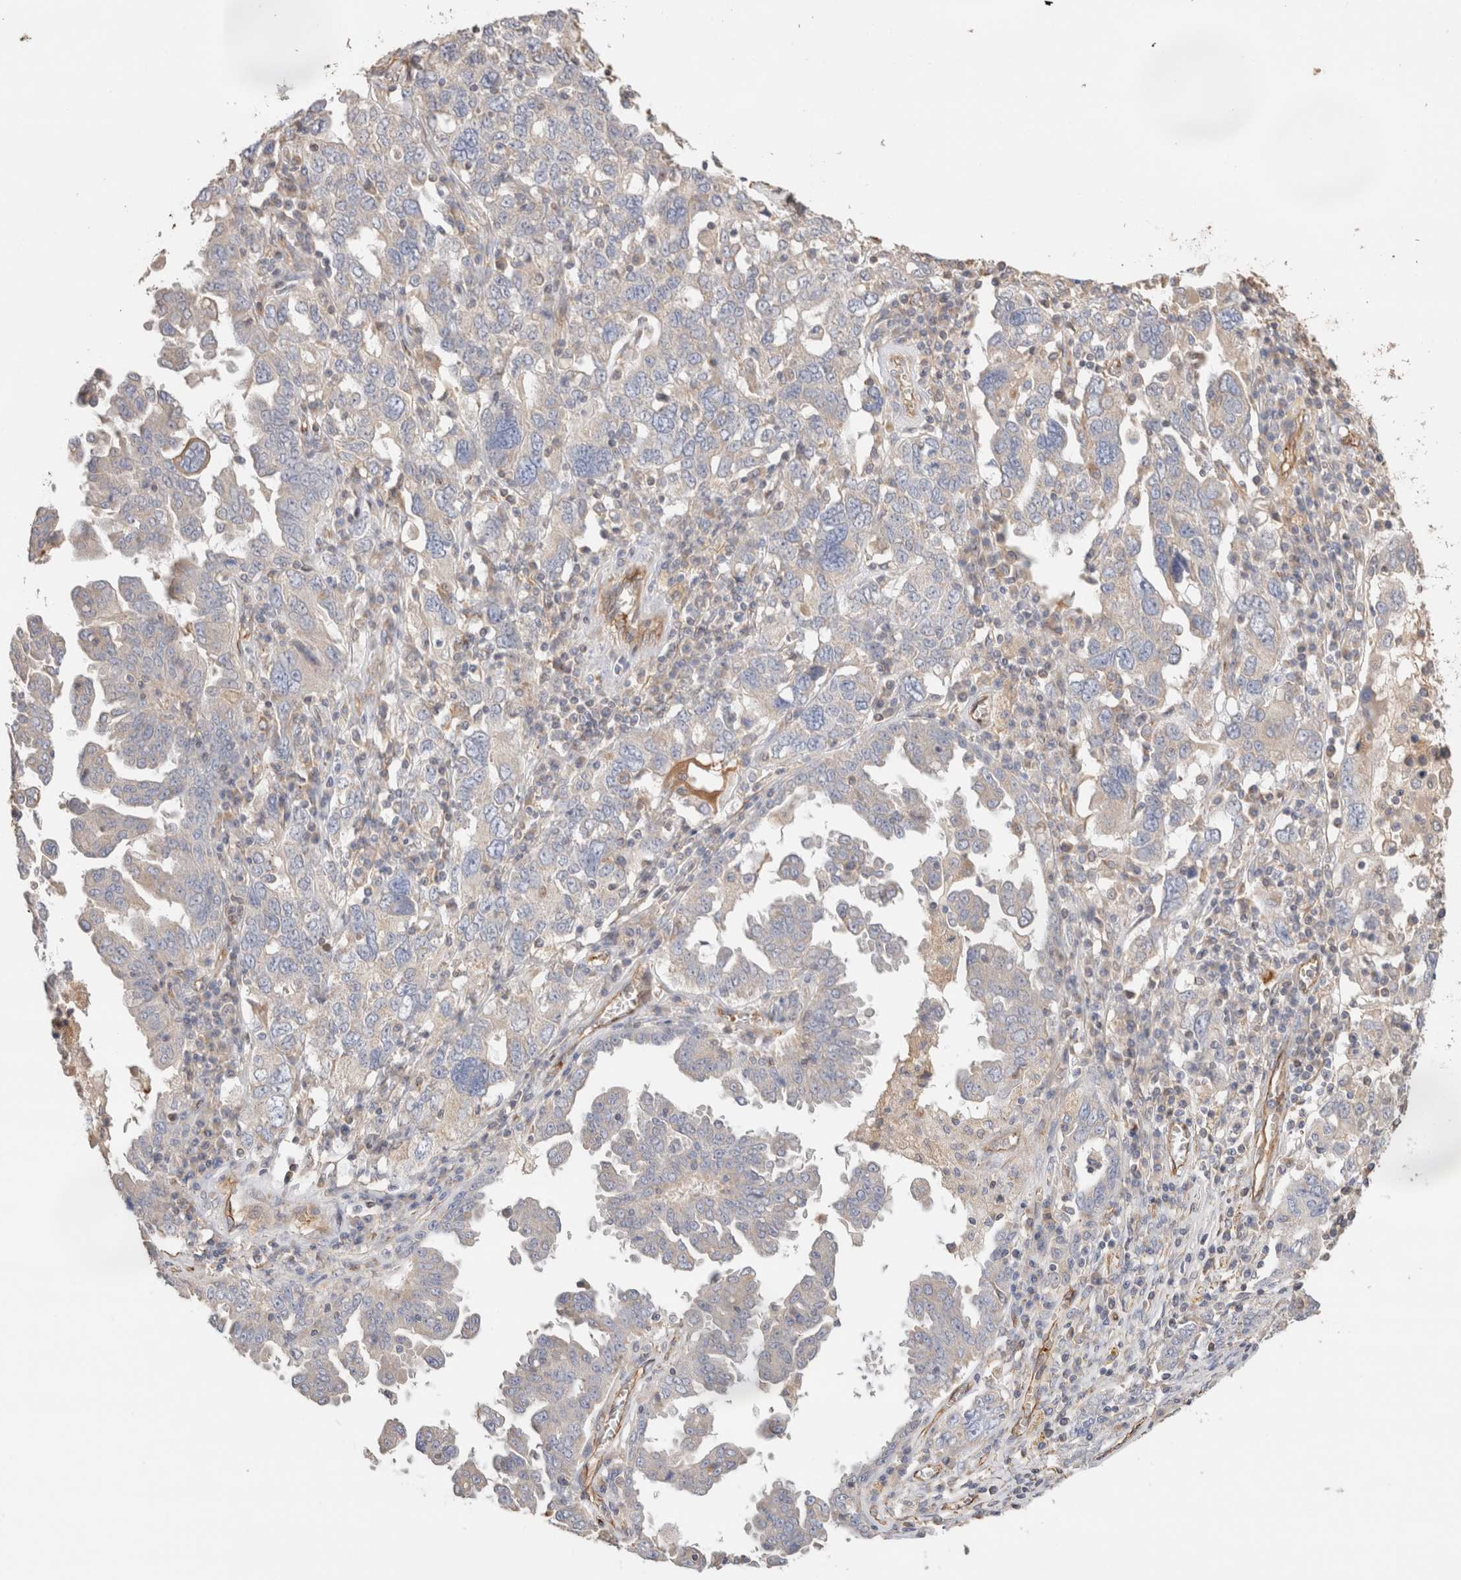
{"staining": {"intensity": "negative", "quantity": "none", "location": "none"}, "tissue": "ovarian cancer", "cell_type": "Tumor cells", "image_type": "cancer", "snomed": [{"axis": "morphology", "description": "Carcinoma, endometroid"}, {"axis": "topography", "description": "Ovary"}], "caption": "Tumor cells show no significant staining in ovarian cancer (endometroid carcinoma).", "gene": "PROS1", "patient": {"sex": "female", "age": 62}}